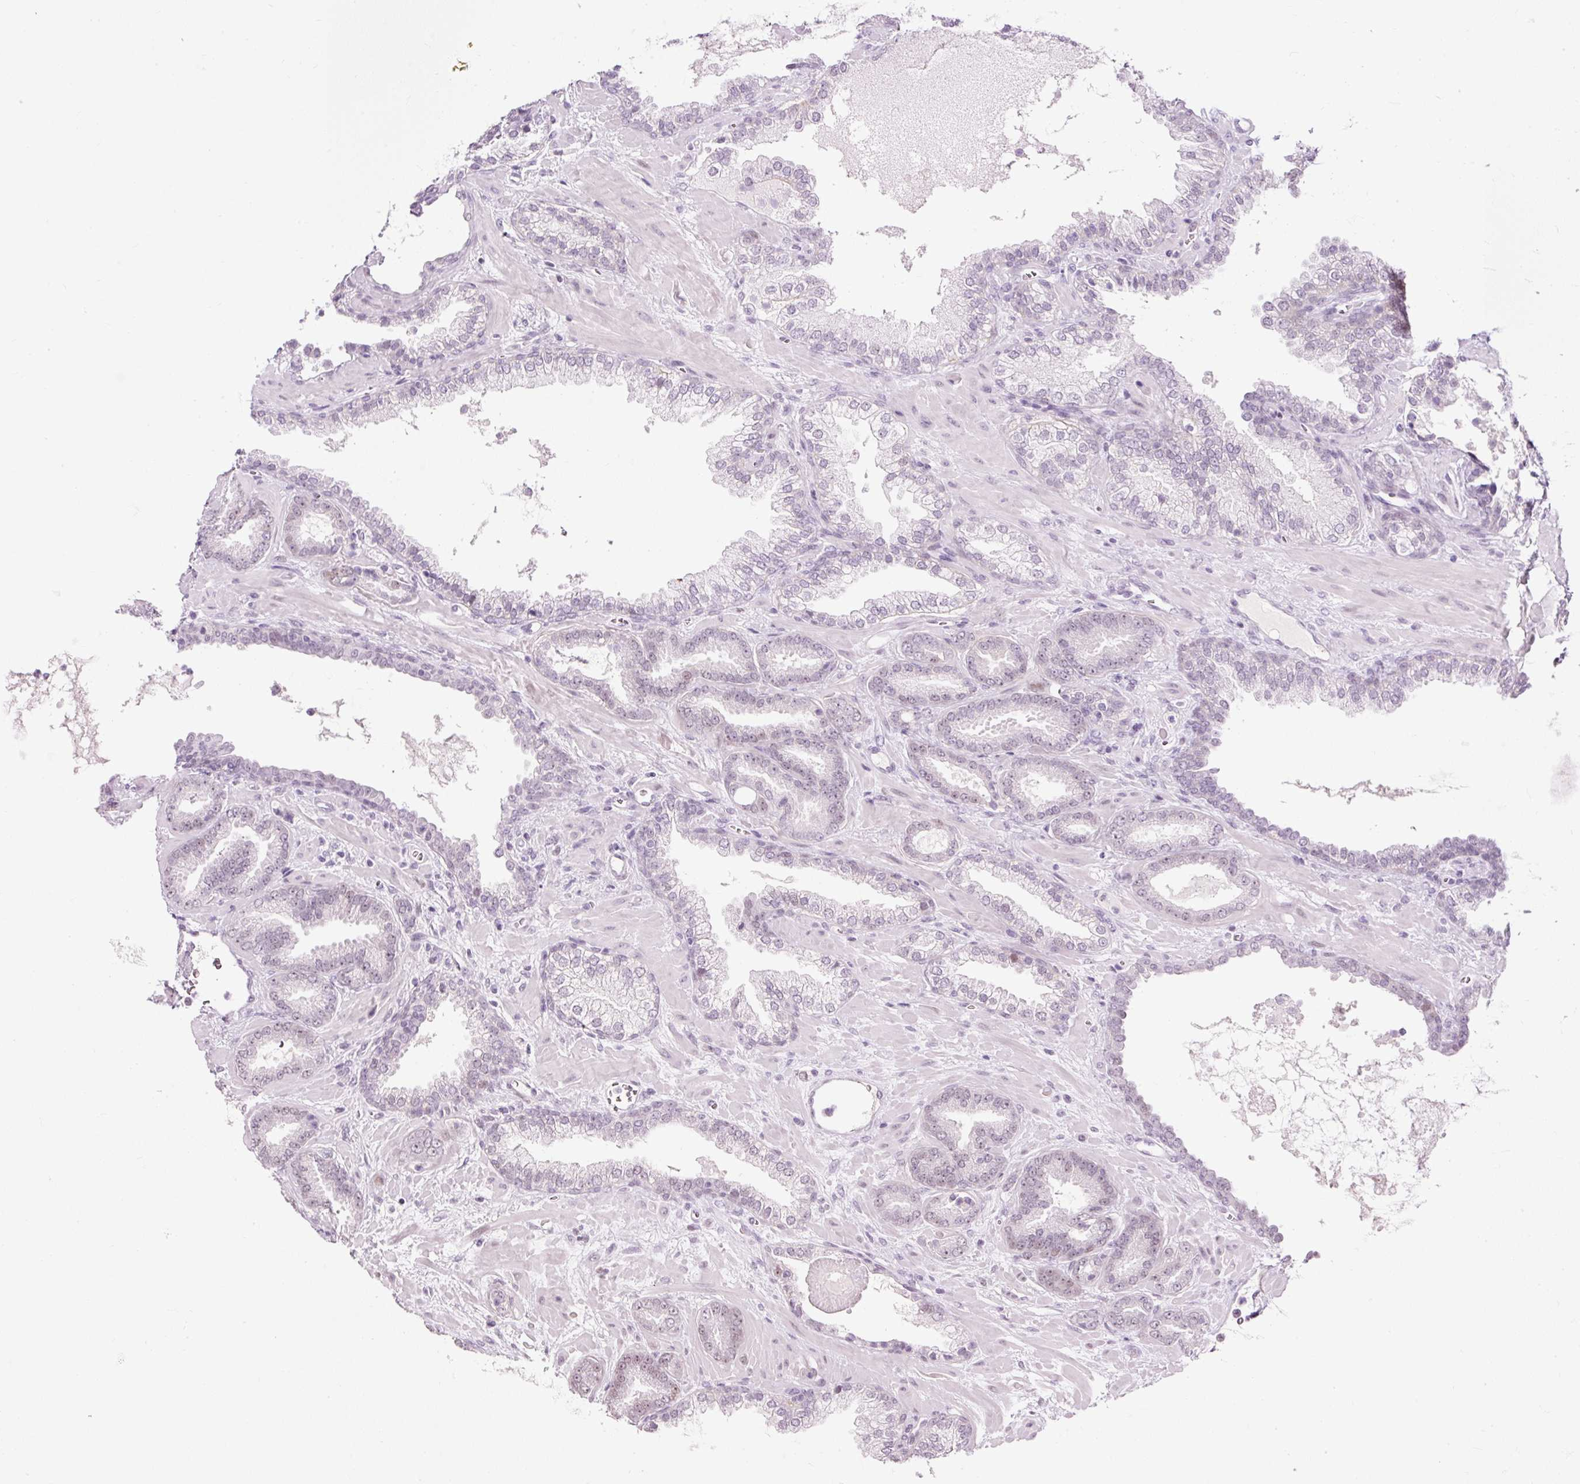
{"staining": {"intensity": "weak", "quantity": "25%-75%", "location": "nuclear"}, "tissue": "prostate cancer", "cell_type": "Tumor cells", "image_type": "cancer", "snomed": [{"axis": "morphology", "description": "Adenocarcinoma, Low grade"}, {"axis": "topography", "description": "Prostate"}], "caption": "Tumor cells demonstrate low levels of weak nuclear positivity in approximately 25%-75% of cells in prostate cancer (low-grade adenocarcinoma).", "gene": "PDE6B", "patient": {"sex": "male", "age": 62}}